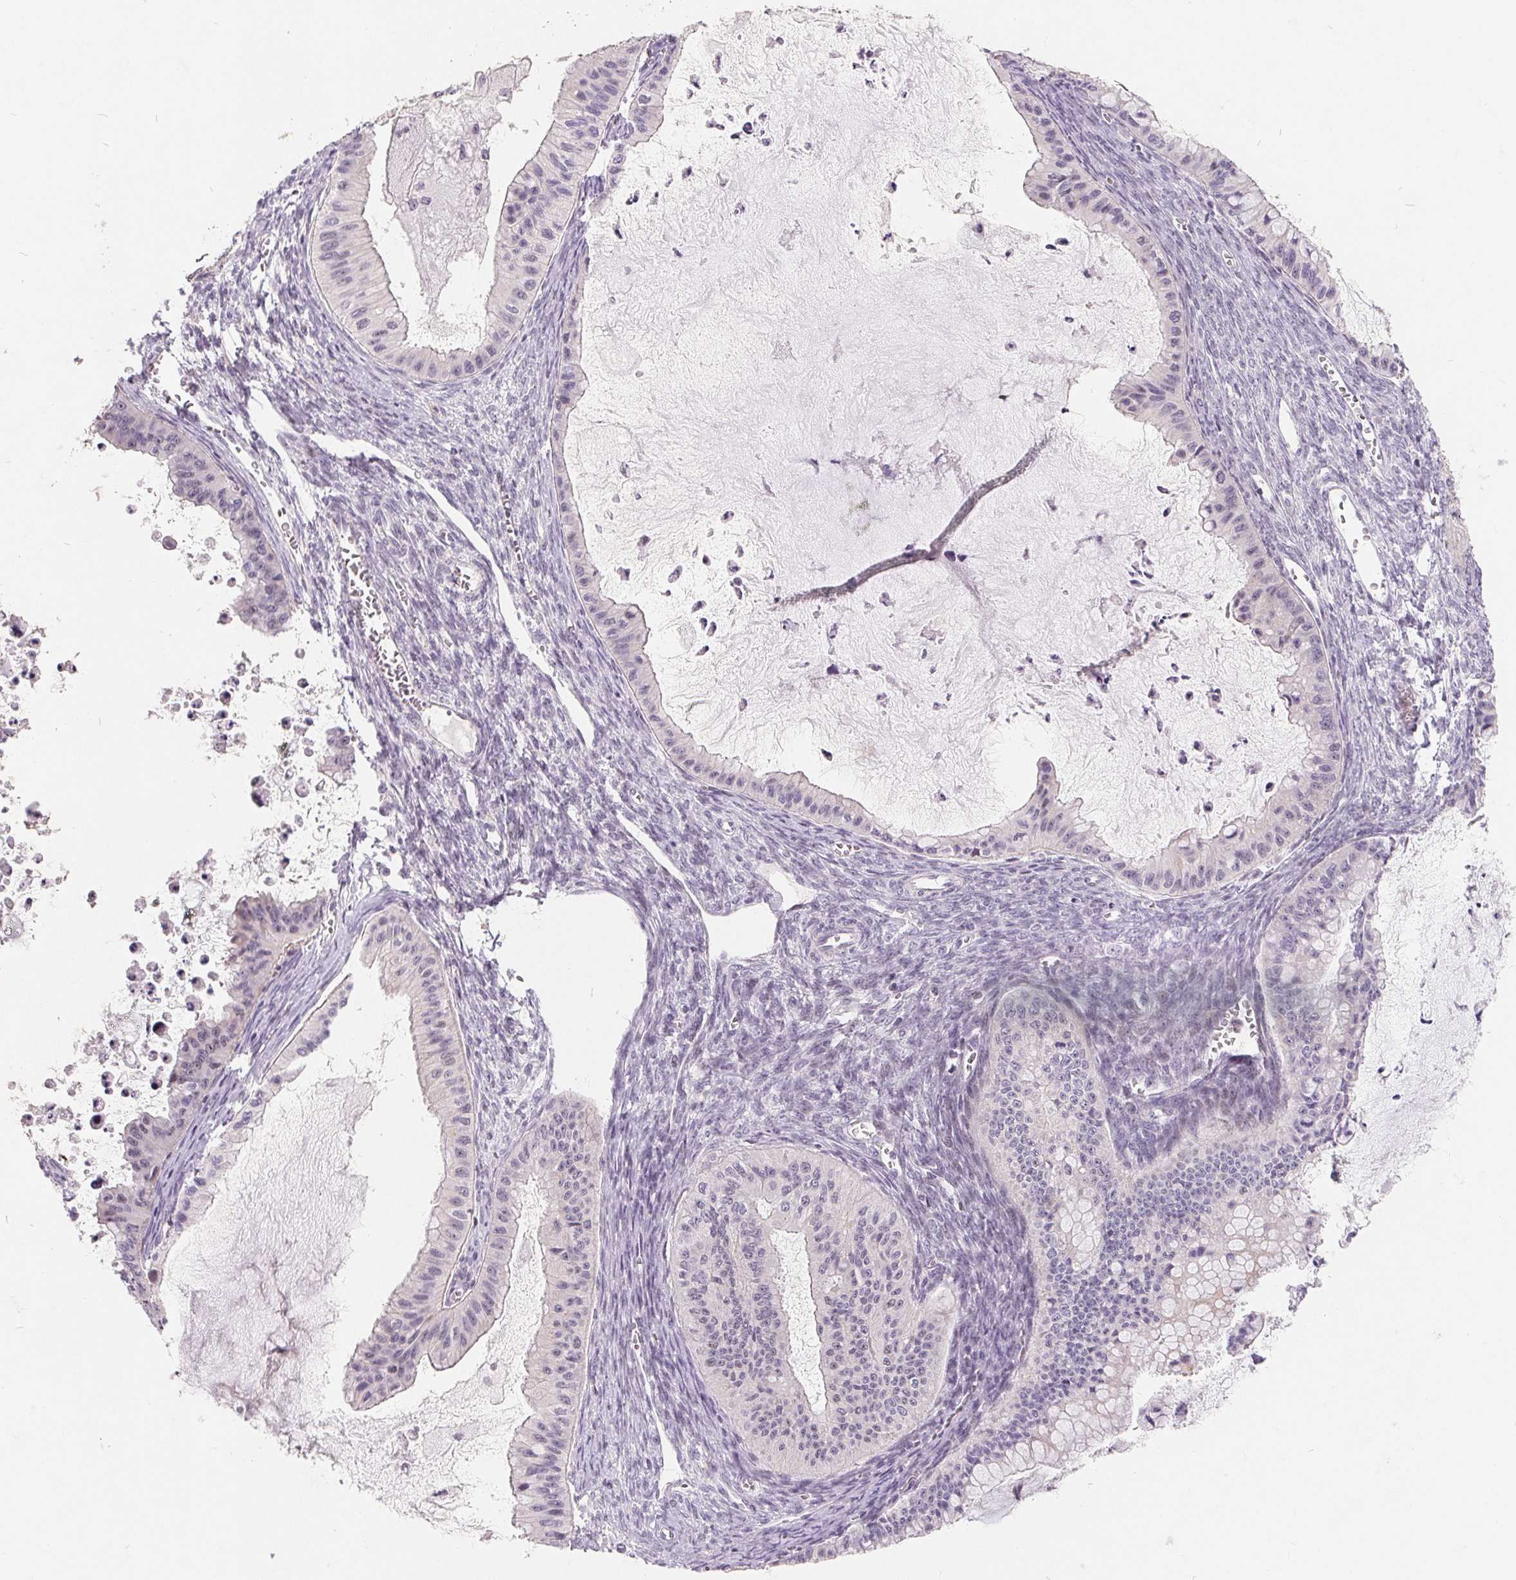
{"staining": {"intensity": "negative", "quantity": "none", "location": "none"}, "tissue": "ovarian cancer", "cell_type": "Tumor cells", "image_type": "cancer", "snomed": [{"axis": "morphology", "description": "Cystadenocarcinoma, mucinous, NOS"}, {"axis": "topography", "description": "Ovary"}], "caption": "IHC histopathology image of mucinous cystadenocarcinoma (ovarian) stained for a protein (brown), which shows no staining in tumor cells.", "gene": "NRG2", "patient": {"sex": "female", "age": 72}}